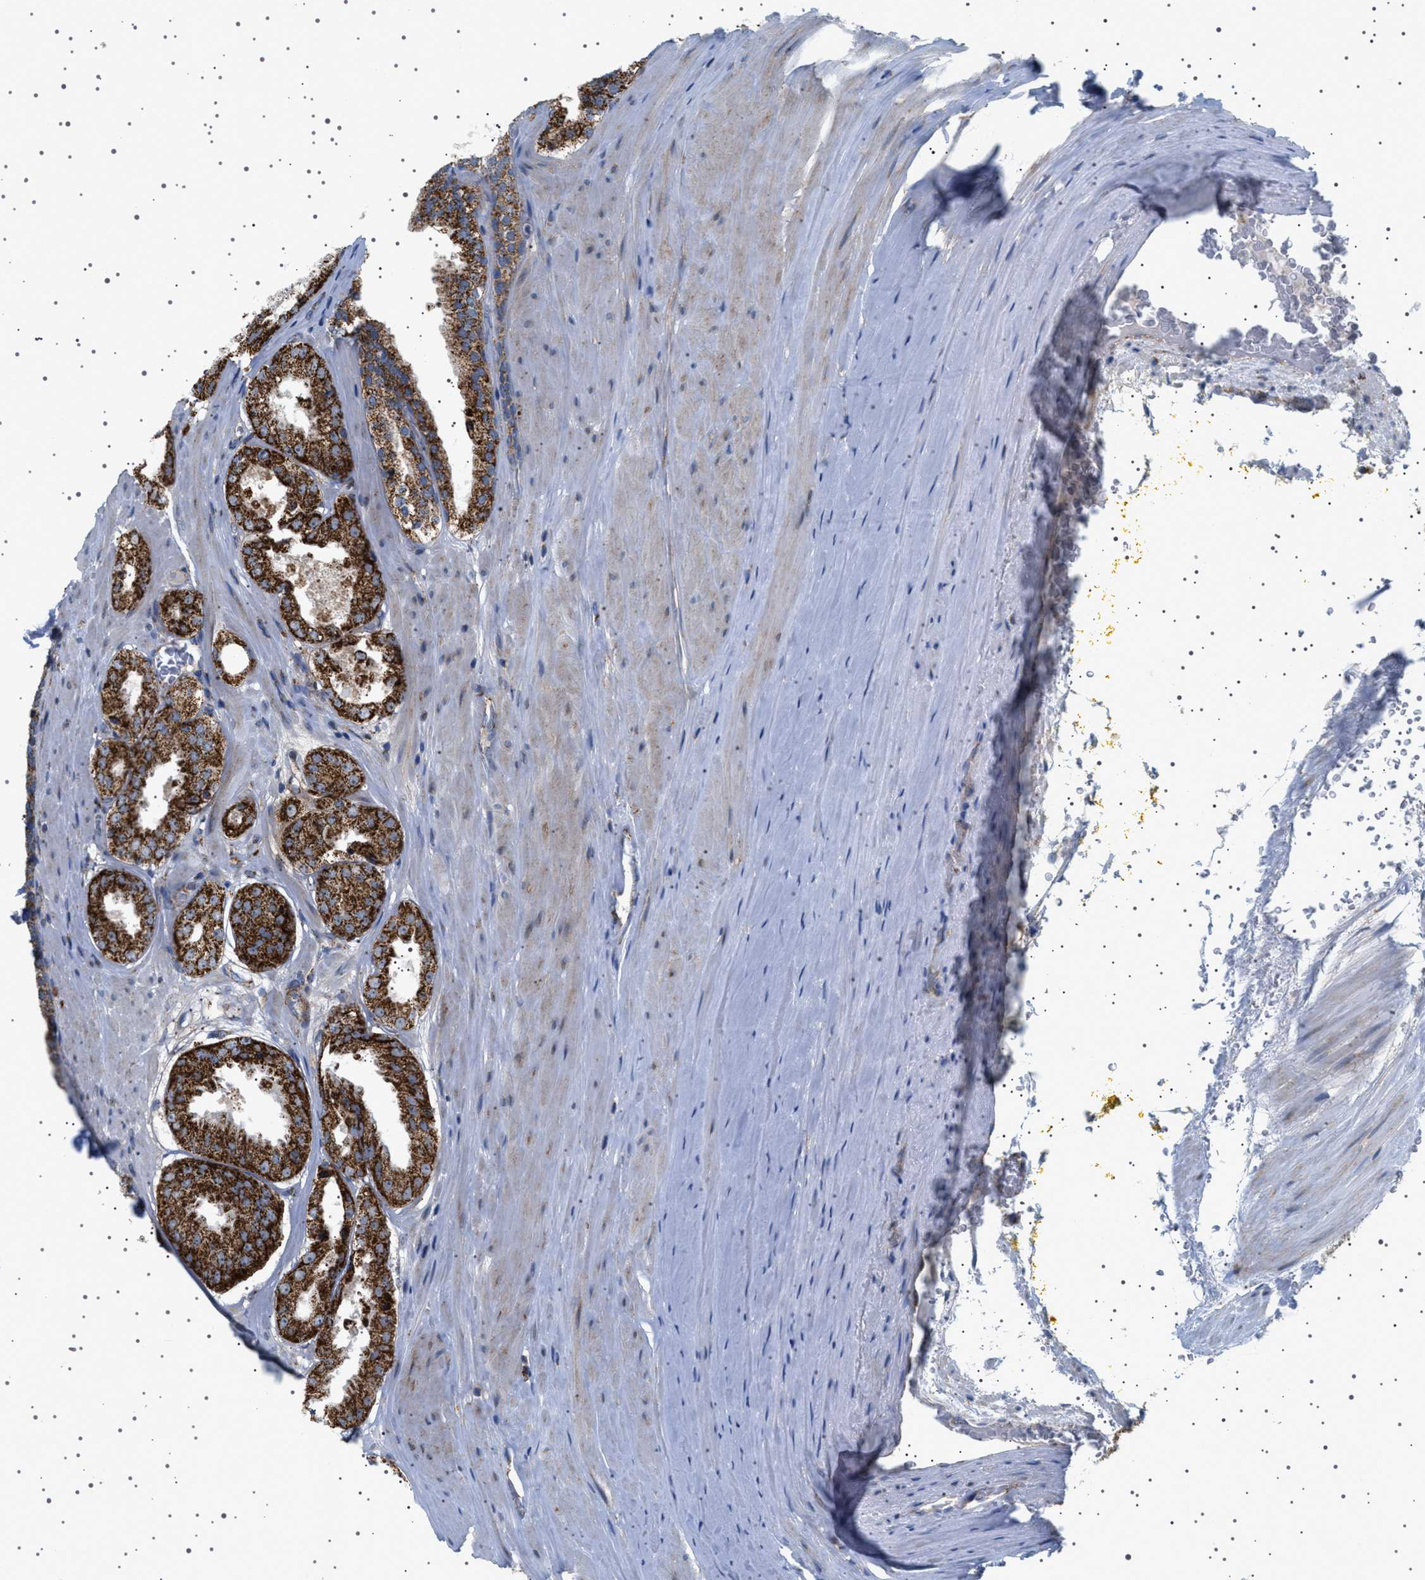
{"staining": {"intensity": "strong", "quantity": ">75%", "location": "cytoplasmic/membranous"}, "tissue": "prostate cancer", "cell_type": "Tumor cells", "image_type": "cancer", "snomed": [{"axis": "morphology", "description": "Adenocarcinoma, High grade"}, {"axis": "topography", "description": "Prostate"}], "caption": "Immunohistochemical staining of prostate cancer (adenocarcinoma (high-grade)) reveals strong cytoplasmic/membranous protein positivity in about >75% of tumor cells.", "gene": "UBXN8", "patient": {"sex": "male", "age": 65}}